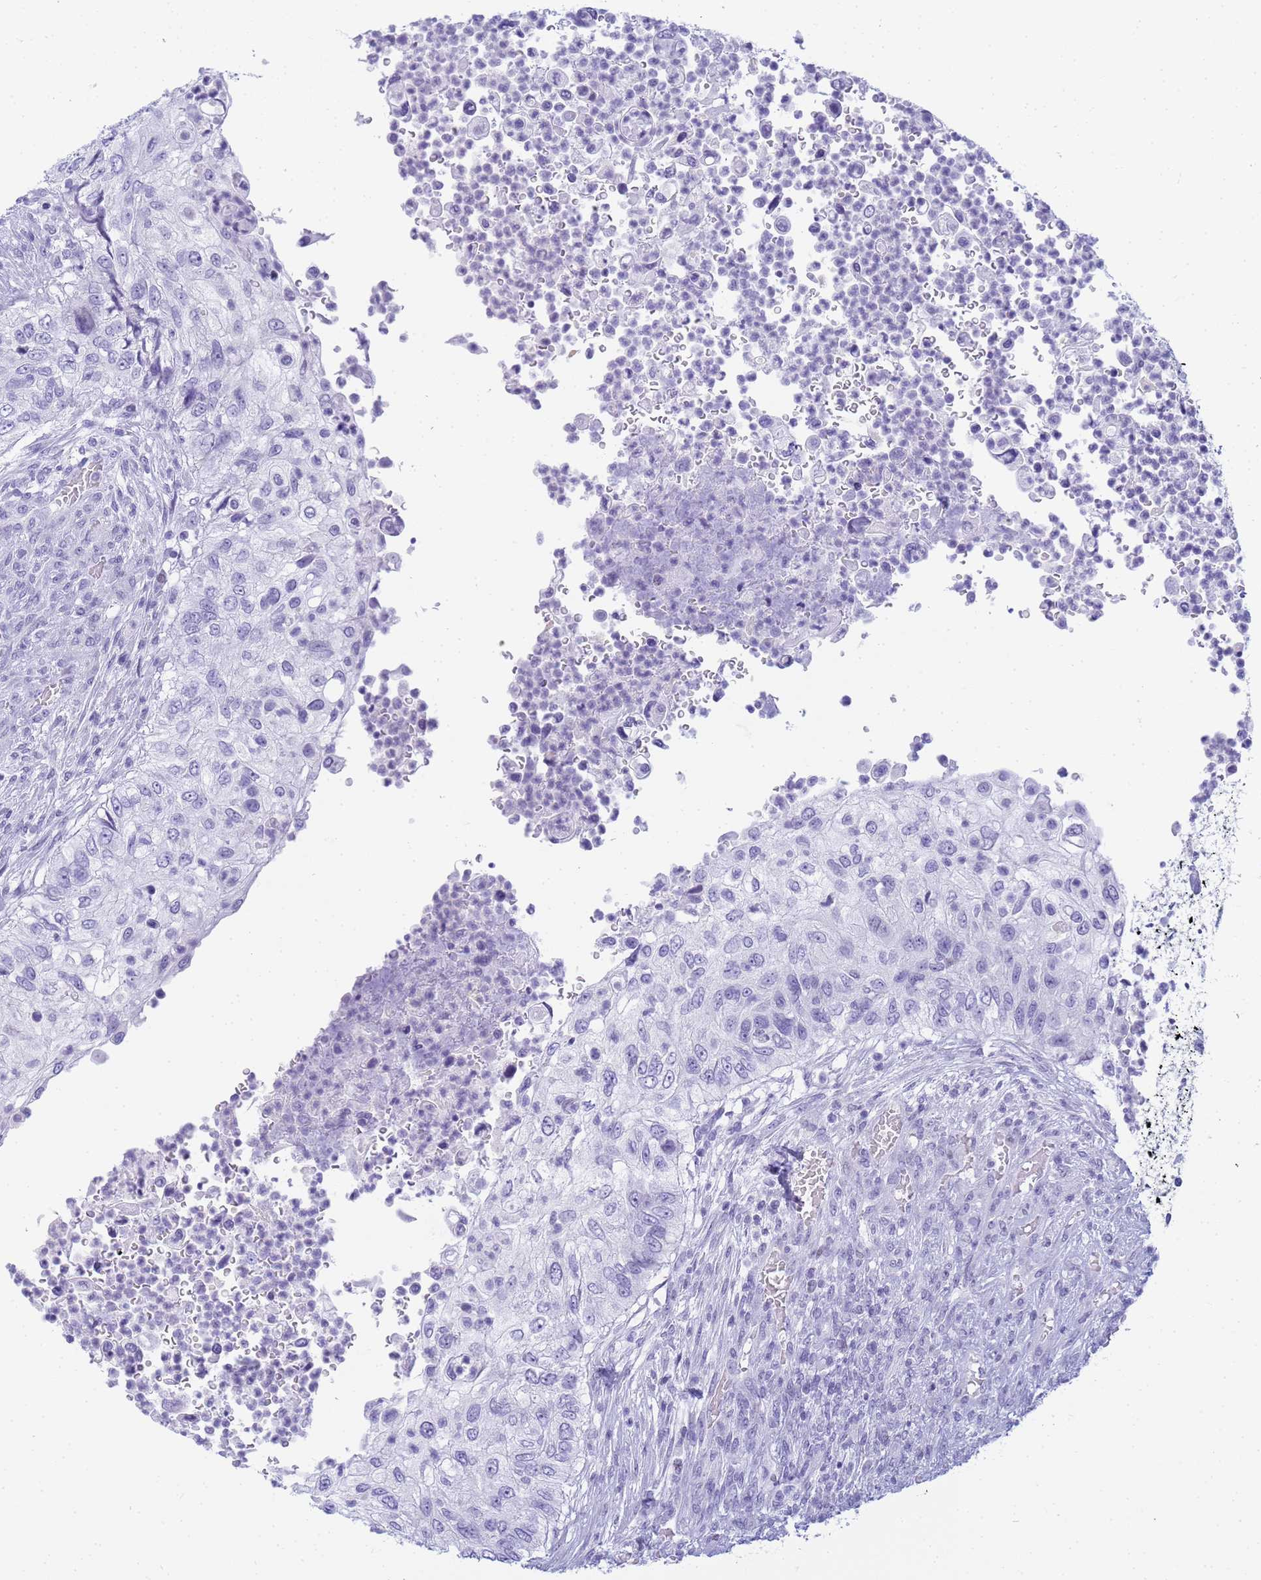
{"staining": {"intensity": "negative", "quantity": "none", "location": "none"}, "tissue": "urothelial cancer", "cell_type": "Tumor cells", "image_type": "cancer", "snomed": [{"axis": "morphology", "description": "Urothelial carcinoma, High grade"}, {"axis": "topography", "description": "Urinary bladder"}], "caption": "An image of urothelial cancer stained for a protein shows no brown staining in tumor cells. The staining was performed using DAB (3,3'-diaminobenzidine) to visualize the protein expression in brown, while the nuclei were stained in blue with hematoxylin (Magnification: 20x).", "gene": "SNX20", "patient": {"sex": "female", "age": 60}}